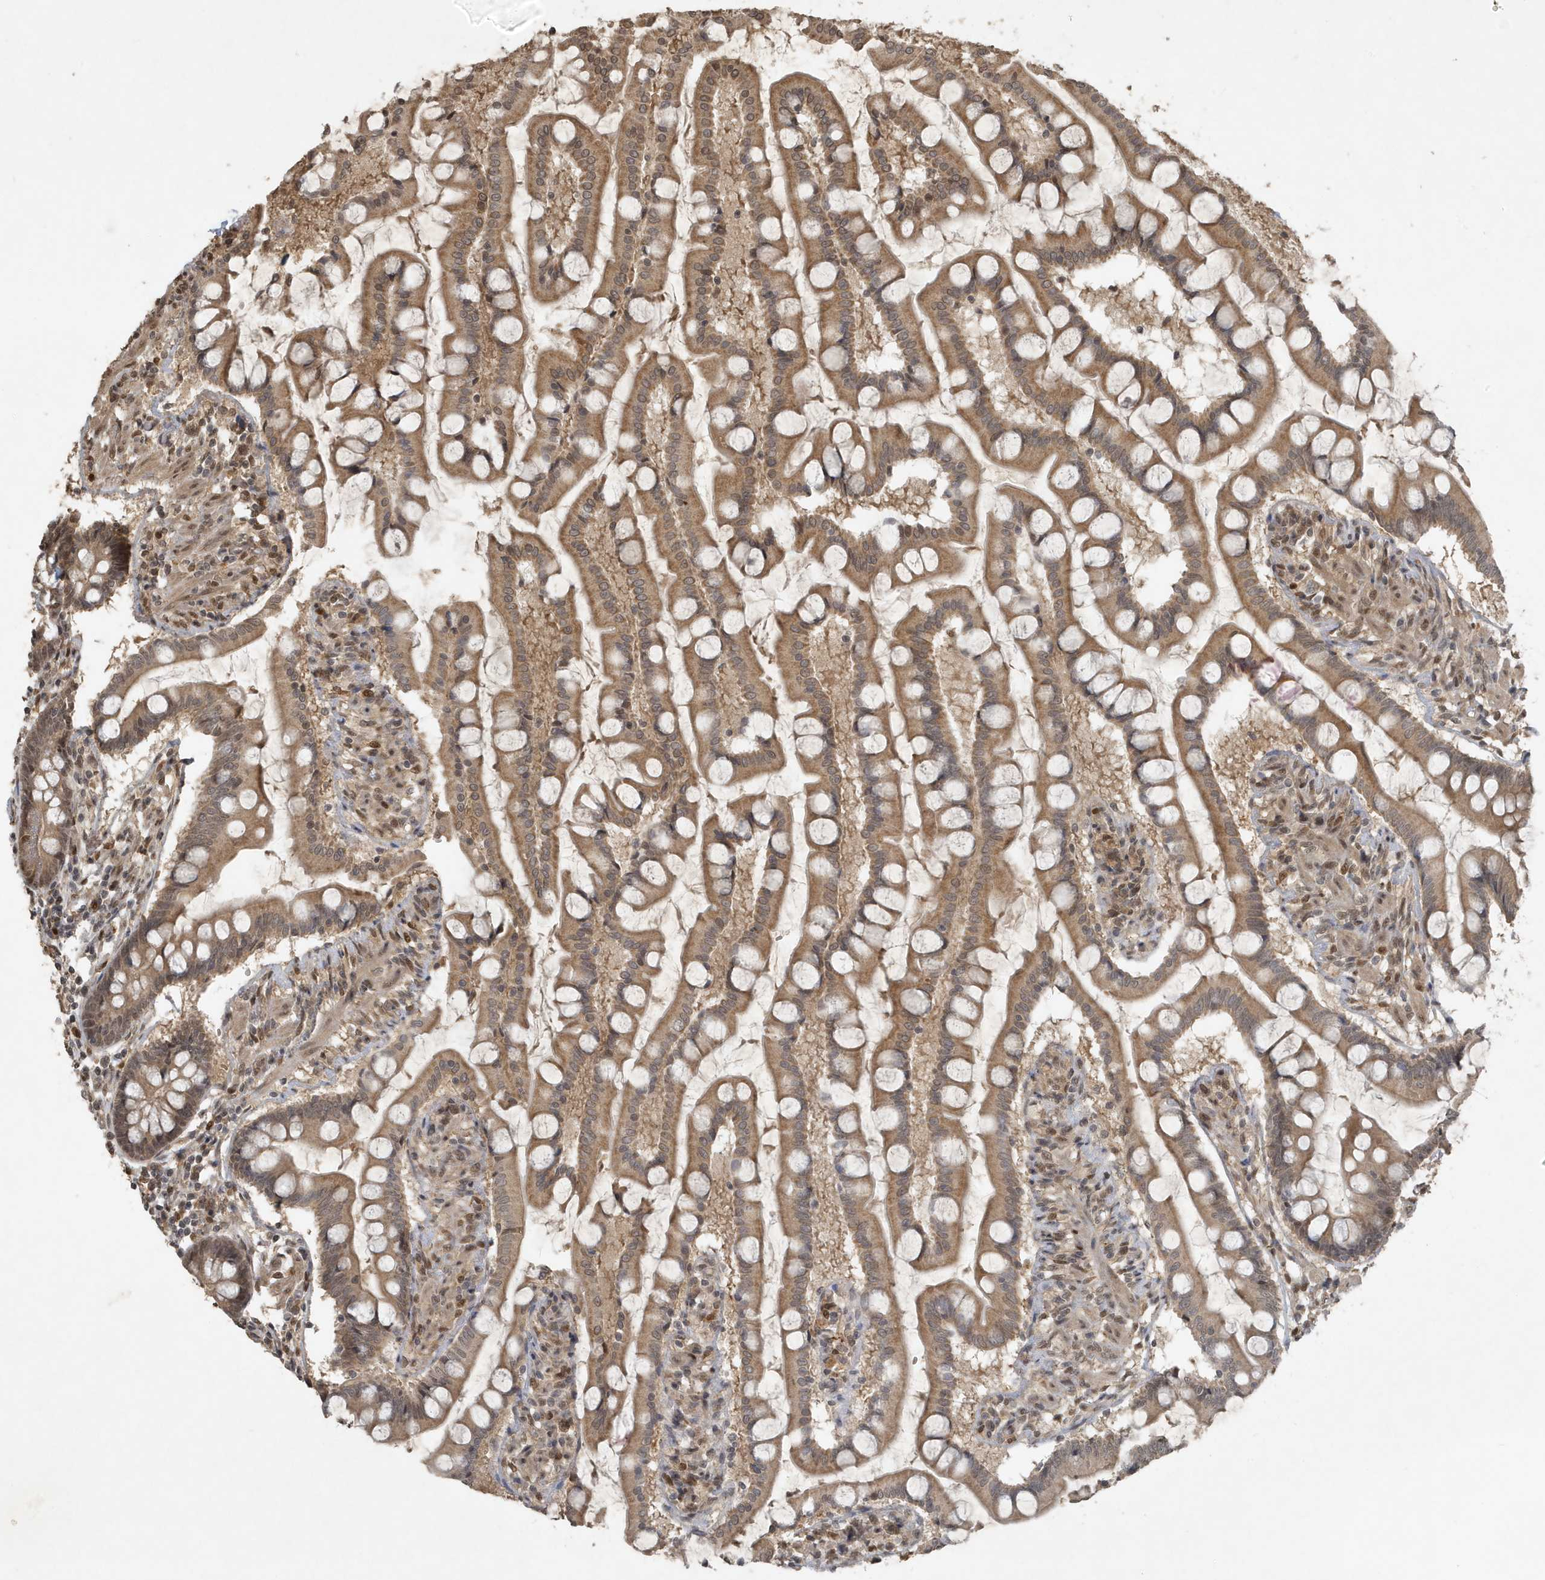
{"staining": {"intensity": "moderate", "quantity": ">75%", "location": "cytoplasmic/membranous,nuclear"}, "tissue": "small intestine", "cell_type": "Glandular cells", "image_type": "normal", "snomed": [{"axis": "morphology", "description": "Normal tissue, NOS"}, {"axis": "topography", "description": "Small intestine"}], "caption": "Immunohistochemistry (IHC) photomicrograph of benign human small intestine stained for a protein (brown), which displays medium levels of moderate cytoplasmic/membranous,nuclear positivity in about >75% of glandular cells.", "gene": "HSPA1A", "patient": {"sex": "male", "age": 41}}